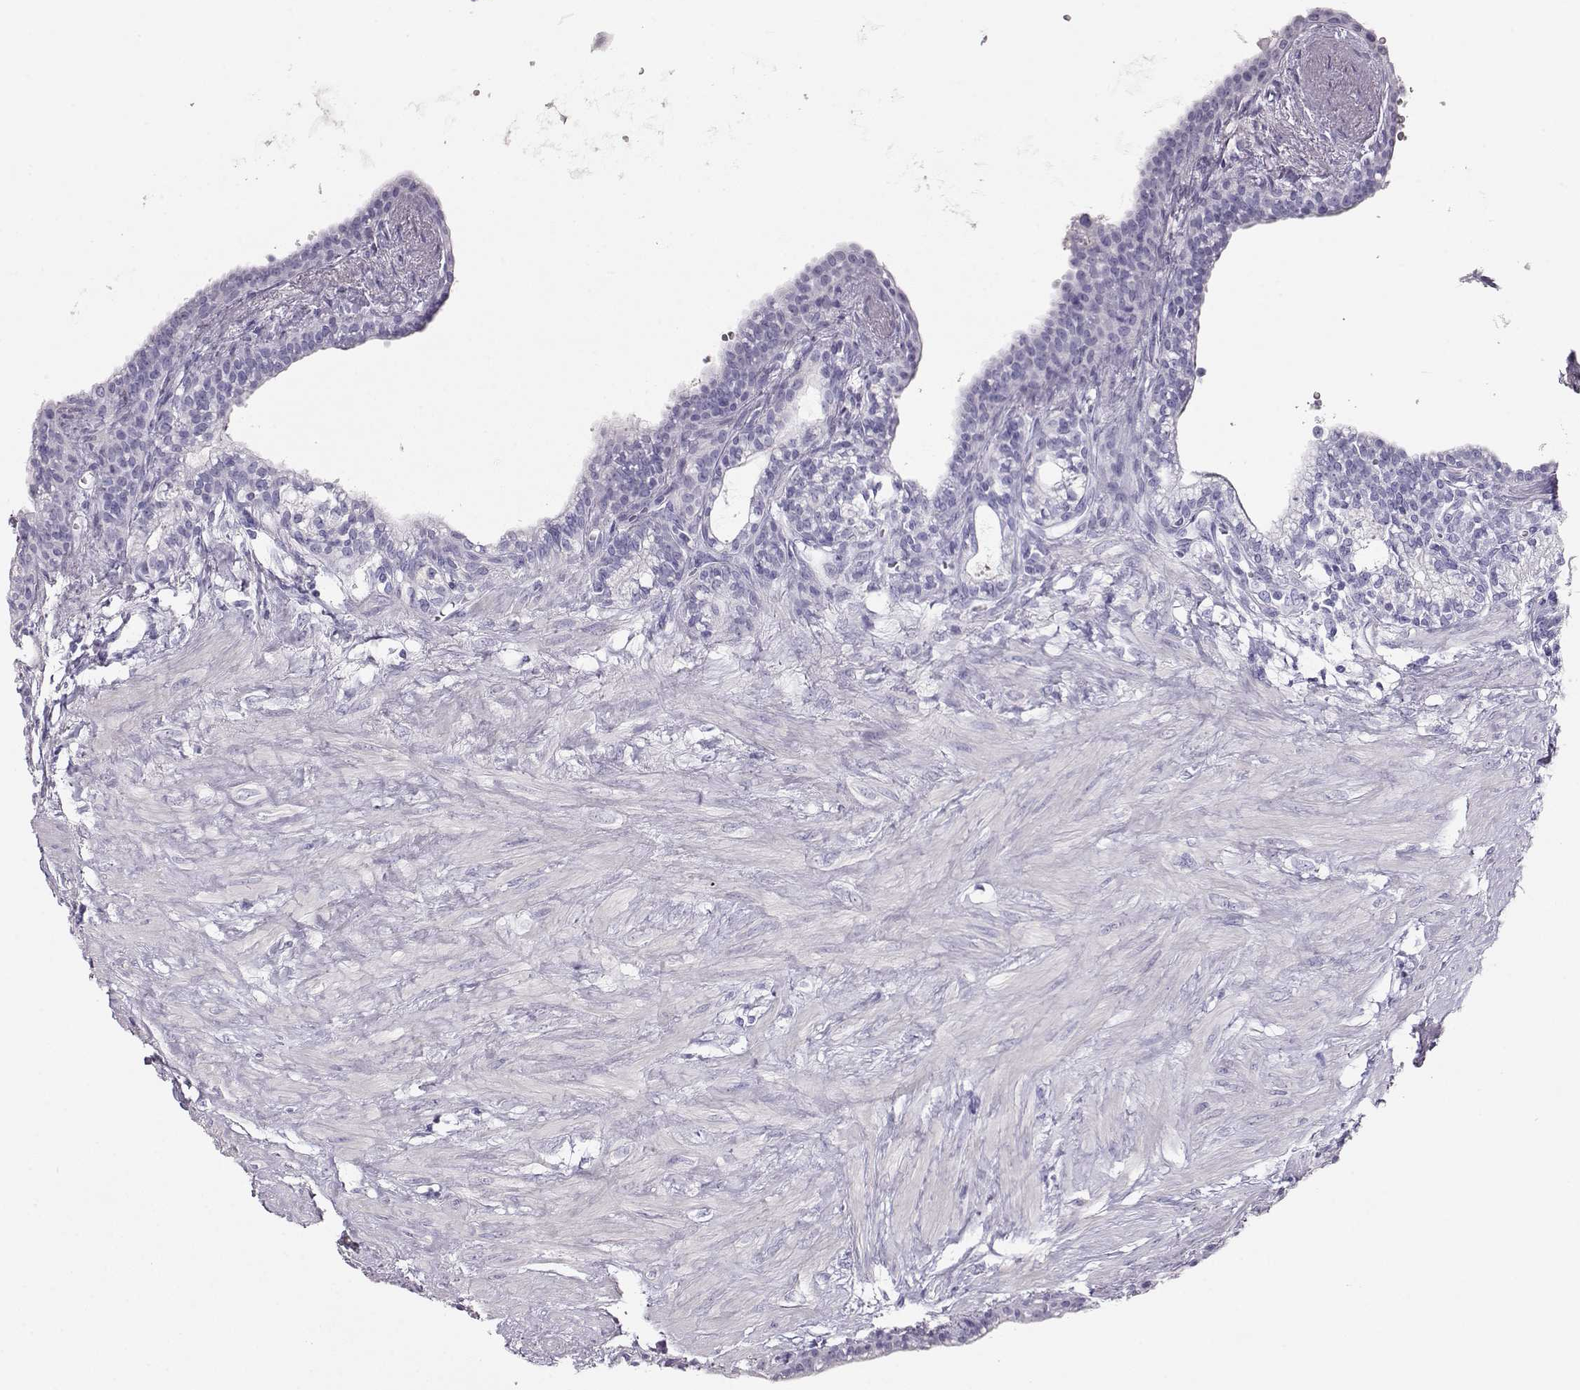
{"staining": {"intensity": "negative", "quantity": "none", "location": "none"}, "tissue": "seminal vesicle", "cell_type": "Glandular cells", "image_type": "normal", "snomed": [{"axis": "morphology", "description": "Normal tissue, NOS"}, {"axis": "morphology", "description": "Urothelial carcinoma, NOS"}, {"axis": "topography", "description": "Urinary bladder"}, {"axis": "topography", "description": "Seminal veicle"}], "caption": "Immunohistochemistry (IHC) photomicrograph of unremarkable seminal vesicle stained for a protein (brown), which exhibits no staining in glandular cells. The staining was performed using DAB (3,3'-diaminobenzidine) to visualize the protein expression in brown, while the nuclei were stained in blue with hematoxylin (Magnification: 20x).", "gene": "ACTN2", "patient": {"sex": "male", "age": 76}}